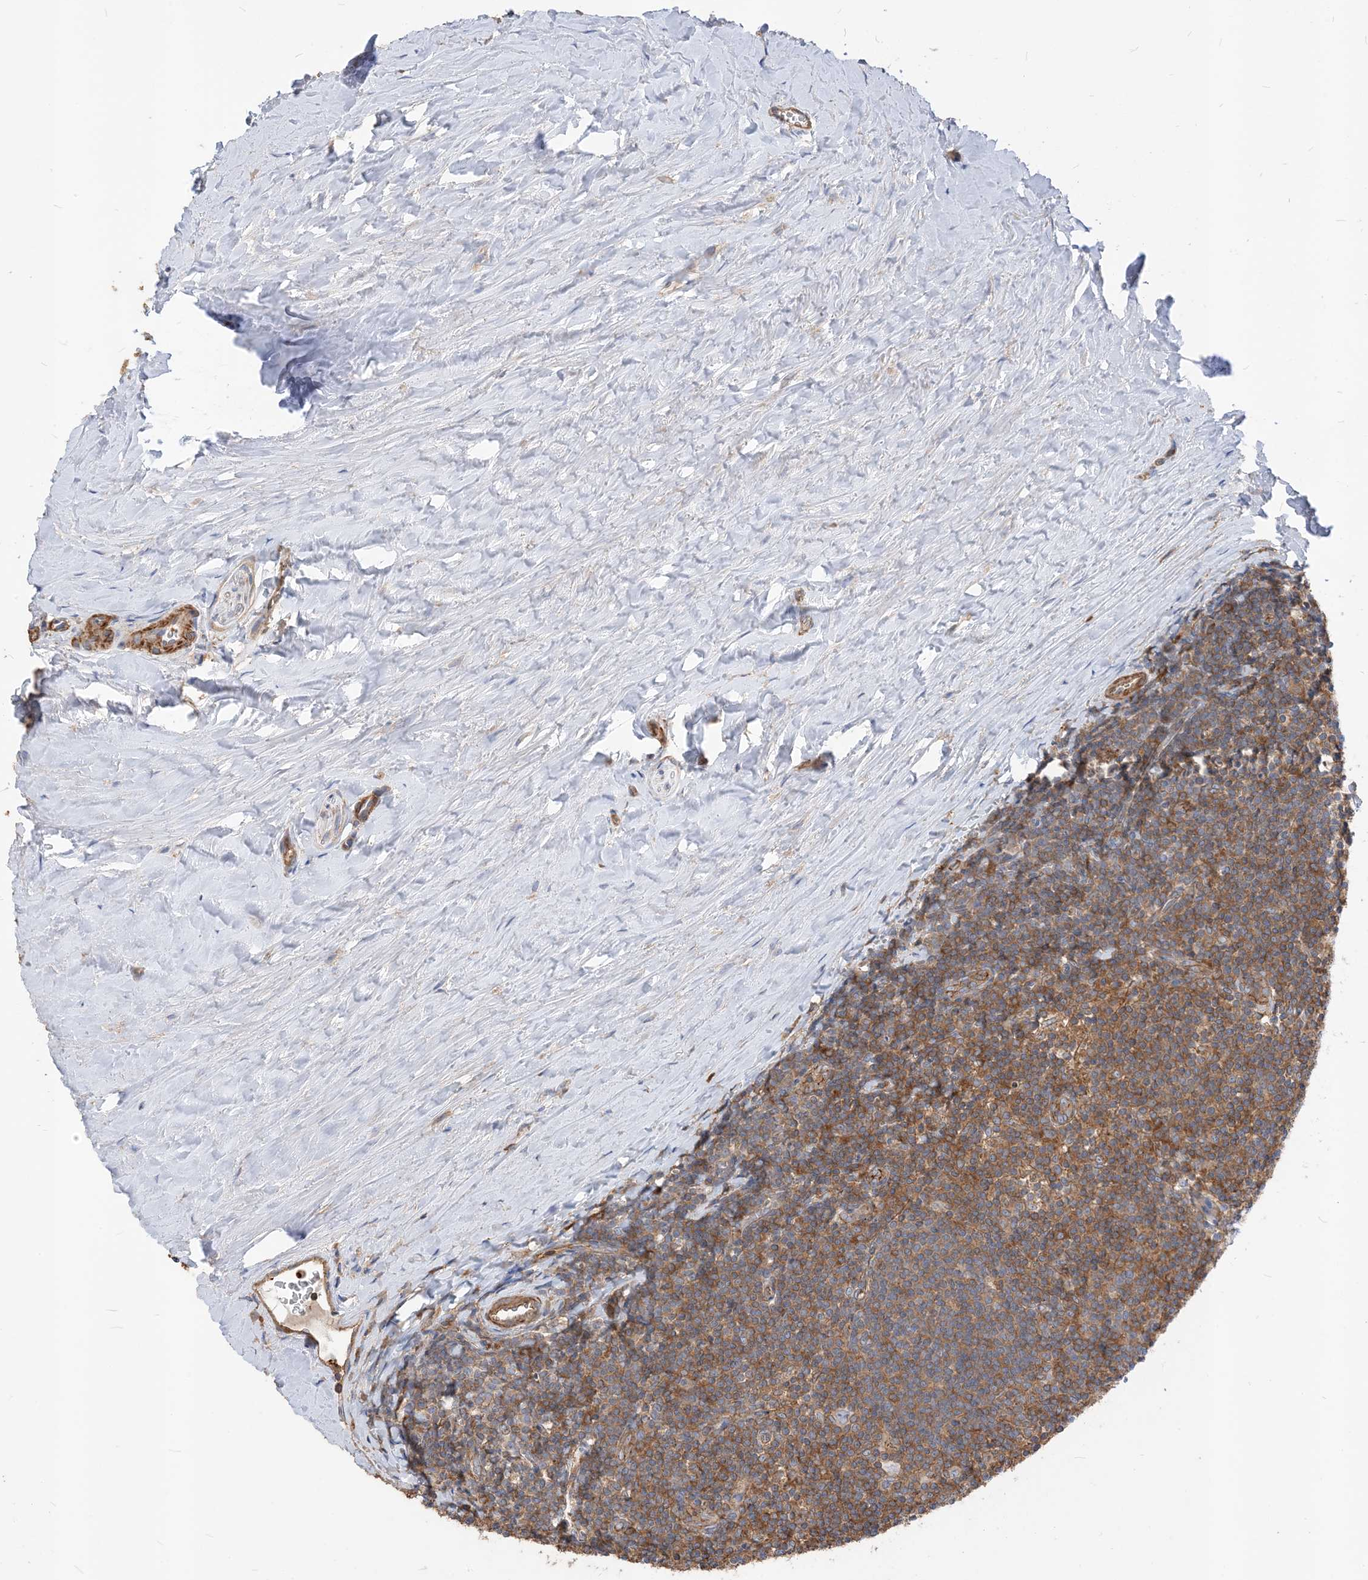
{"staining": {"intensity": "moderate", "quantity": ">75%", "location": "cytoplasmic/membranous"}, "tissue": "tonsil", "cell_type": "Germinal center cells", "image_type": "normal", "snomed": [{"axis": "morphology", "description": "Normal tissue, NOS"}, {"axis": "topography", "description": "Tonsil"}], "caption": "Unremarkable tonsil was stained to show a protein in brown. There is medium levels of moderate cytoplasmic/membranous expression in about >75% of germinal center cells.", "gene": "PARVG", "patient": {"sex": "male", "age": 27}}